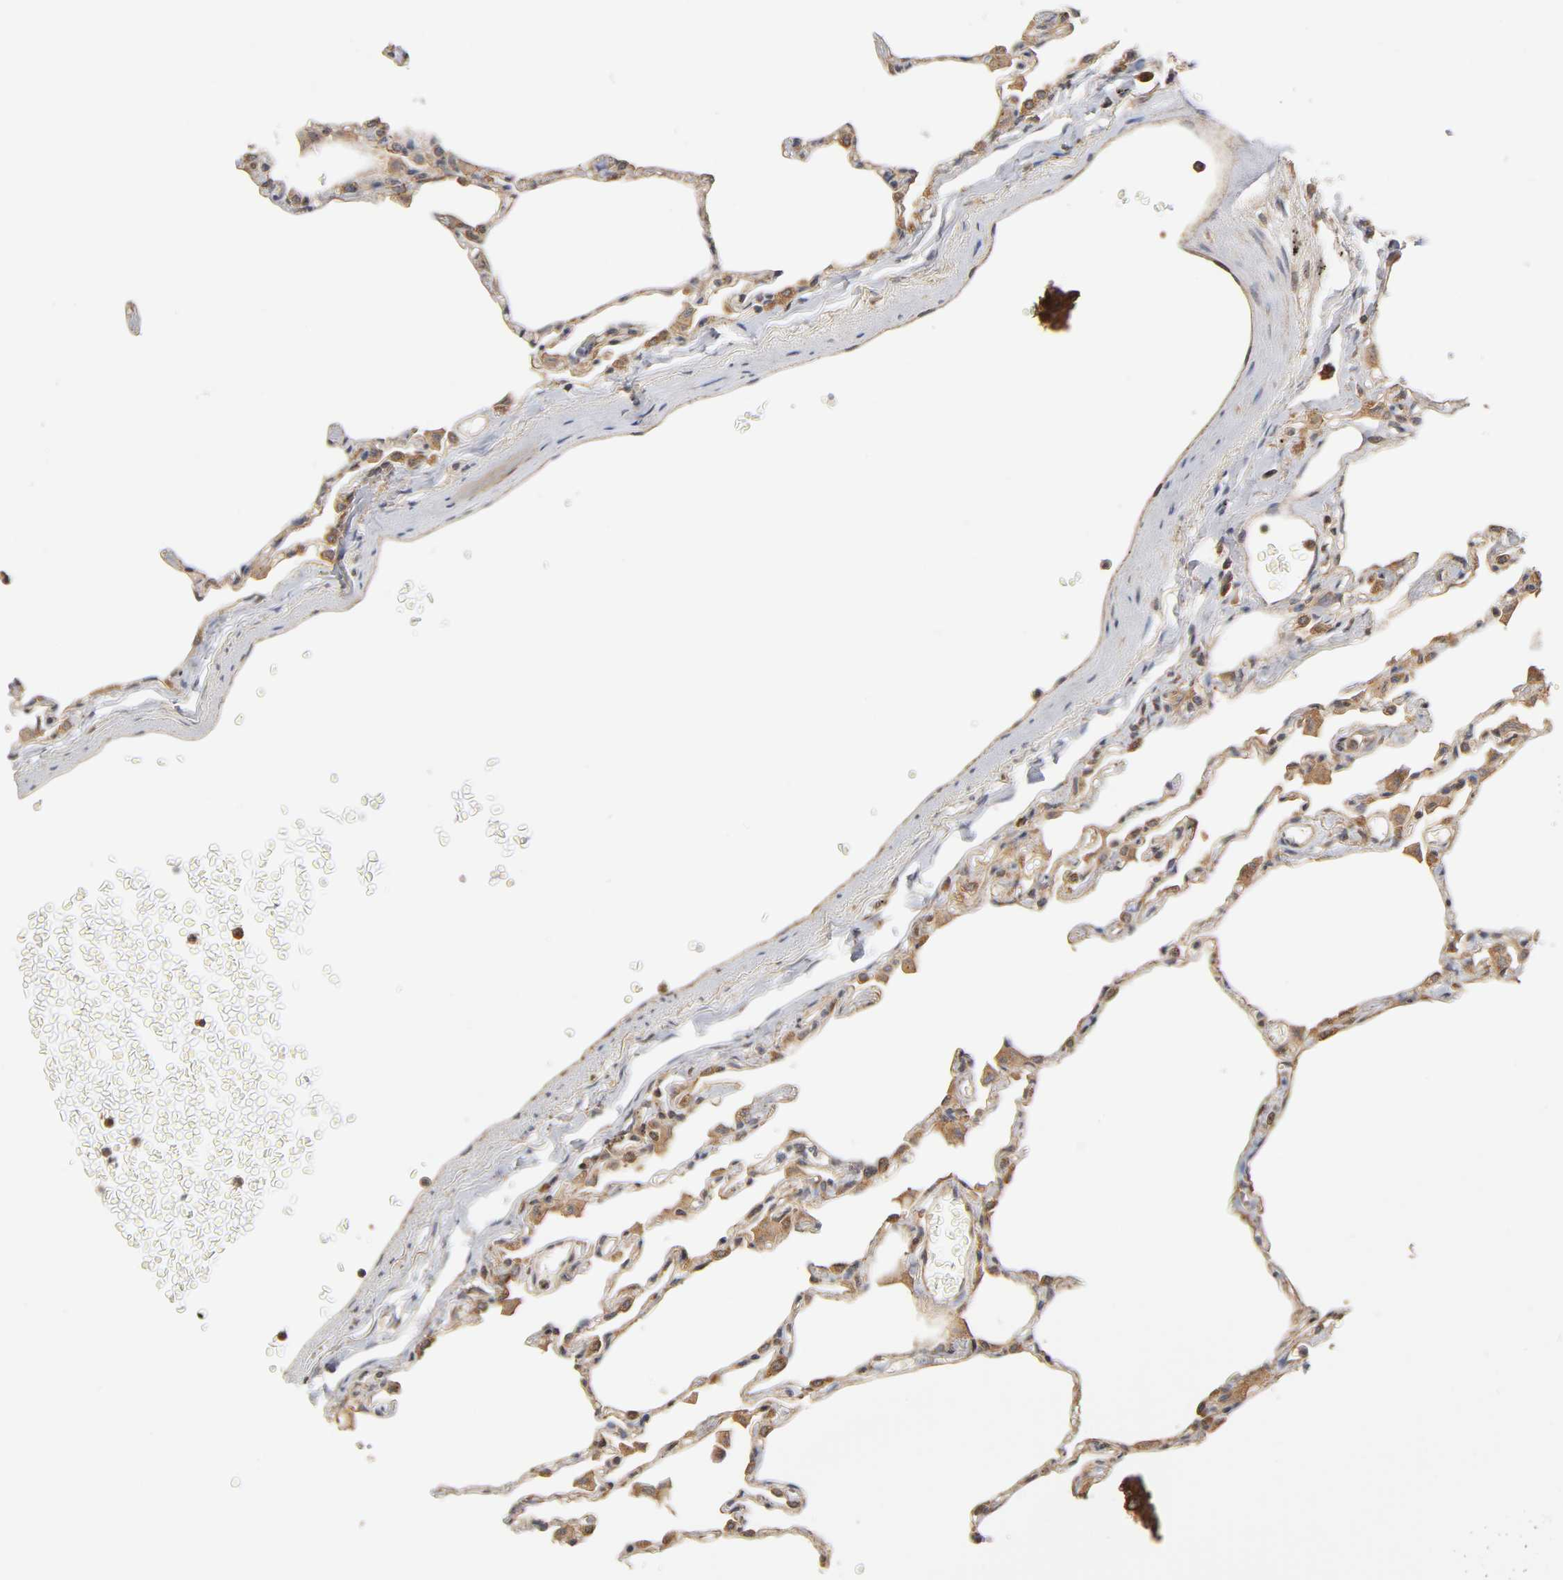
{"staining": {"intensity": "moderate", "quantity": "25%-75%", "location": "cytoplasmic/membranous"}, "tissue": "lung", "cell_type": "Alveolar cells", "image_type": "normal", "snomed": [{"axis": "morphology", "description": "Normal tissue, NOS"}, {"axis": "topography", "description": "Lung"}], "caption": "Immunohistochemical staining of benign lung shows medium levels of moderate cytoplasmic/membranous staining in approximately 25%-75% of alveolar cells.", "gene": "PAFAH1B1", "patient": {"sex": "female", "age": 49}}